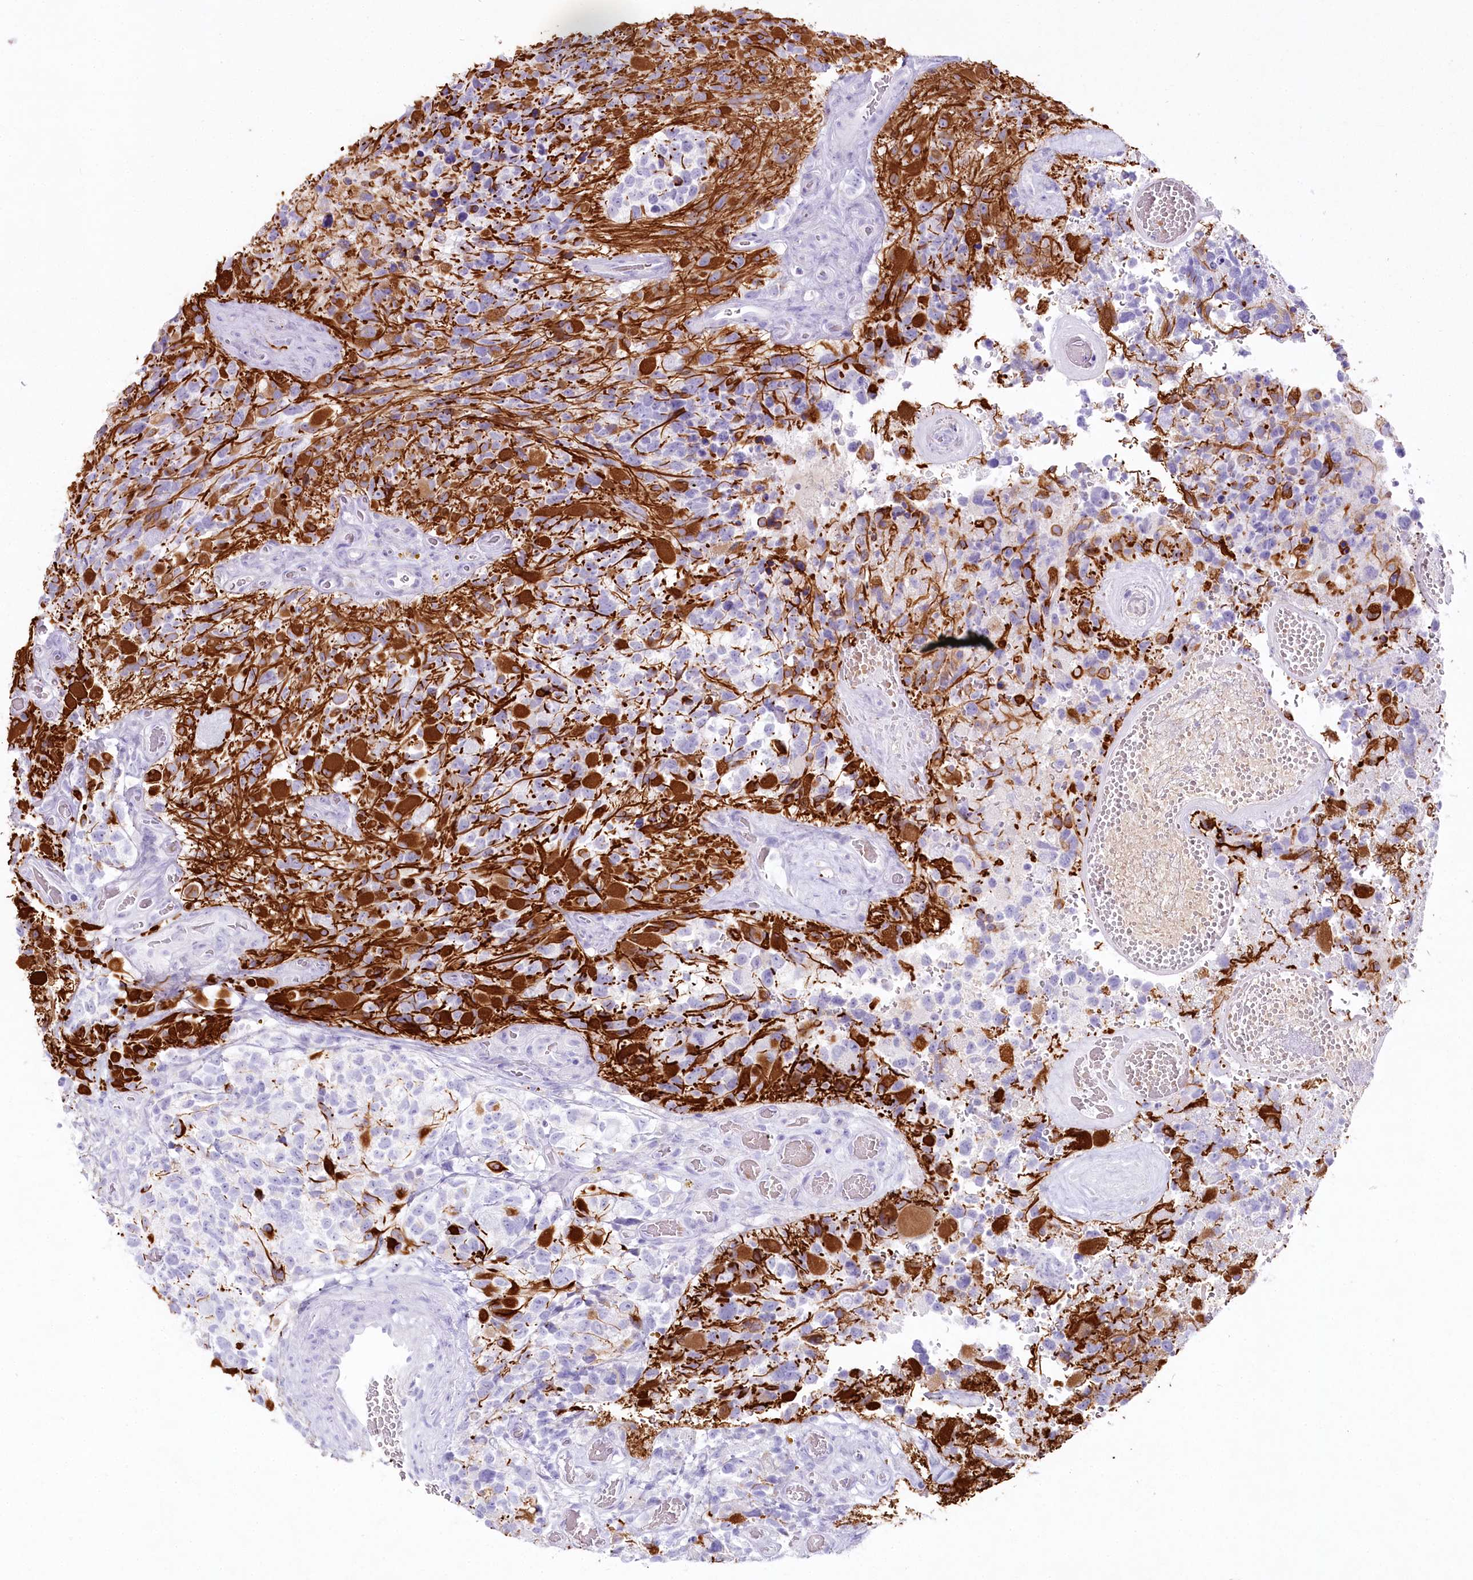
{"staining": {"intensity": "strong", "quantity": "<25%", "location": "cytoplasmic/membranous"}, "tissue": "glioma", "cell_type": "Tumor cells", "image_type": "cancer", "snomed": [{"axis": "morphology", "description": "Glioma, malignant, High grade"}, {"axis": "topography", "description": "Brain"}], "caption": "Tumor cells exhibit strong cytoplasmic/membranous positivity in about <25% of cells in glioma.", "gene": "IFIT5", "patient": {"sex": "male", "age": 69}}